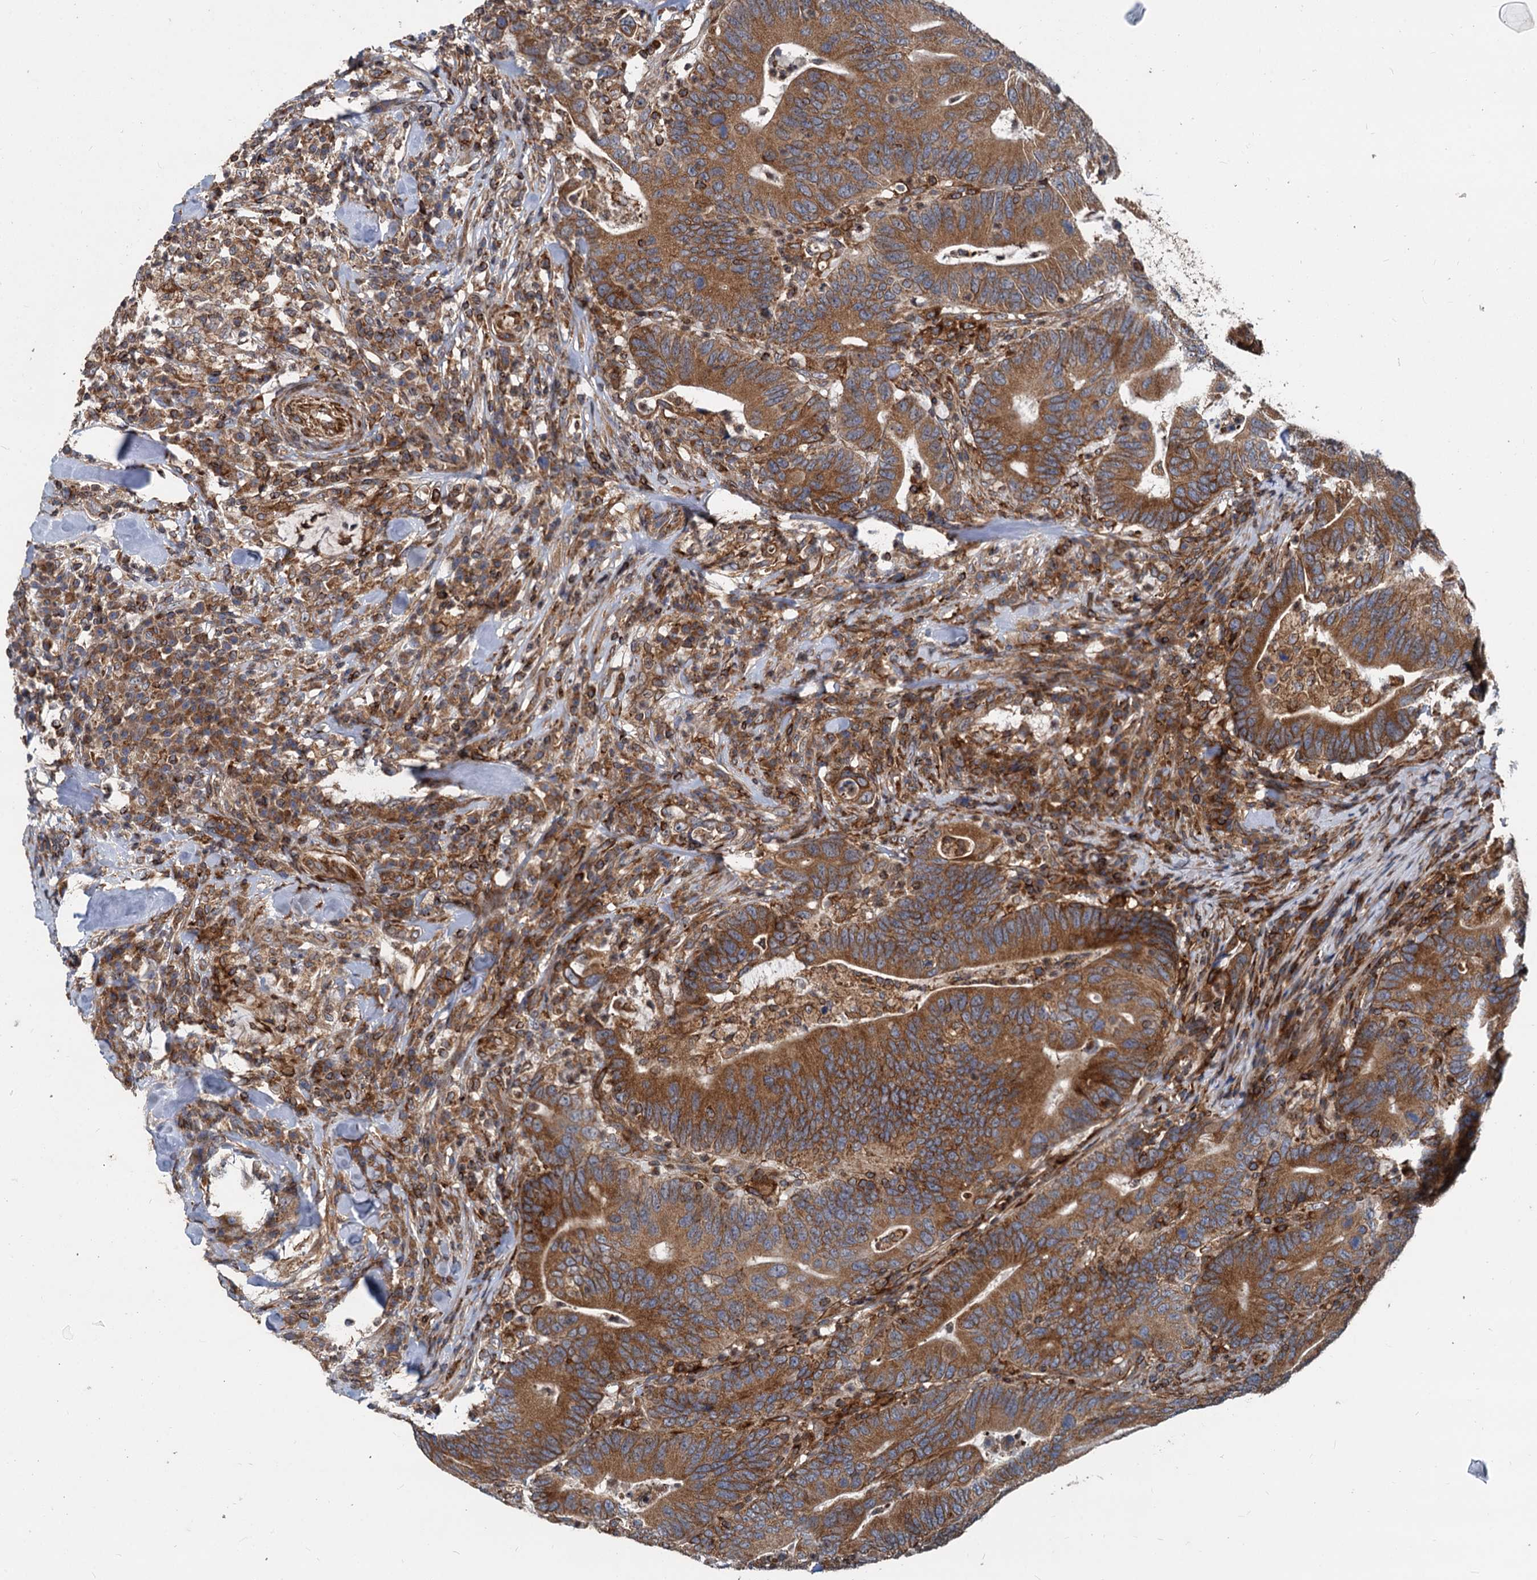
{"staining": {"intensity": "strong", "quantity": ">75%", "location": "cytoplasmic/membranous"}, "tissue": "colorectal cancer", "cell_type": "Tumor cells", "image_type": "cancer", "snomed": [{"axis": "morphology", "description": "Adenocarcinoma, NOS"}, {"axis": "topography", "description": "Colon"}], "caption": "High-power microscopy captured an immunohistochemistry (IHC) photomicrograph of adenocarcinoma (colorectal), revealing strong cytoplasmic/membranous expression in approximately >75% of tumor cells. (IHC, brightfield microscopy, high magnification).", "gene": "STIM1", "patient": {"sex": "female", "age": 66}}